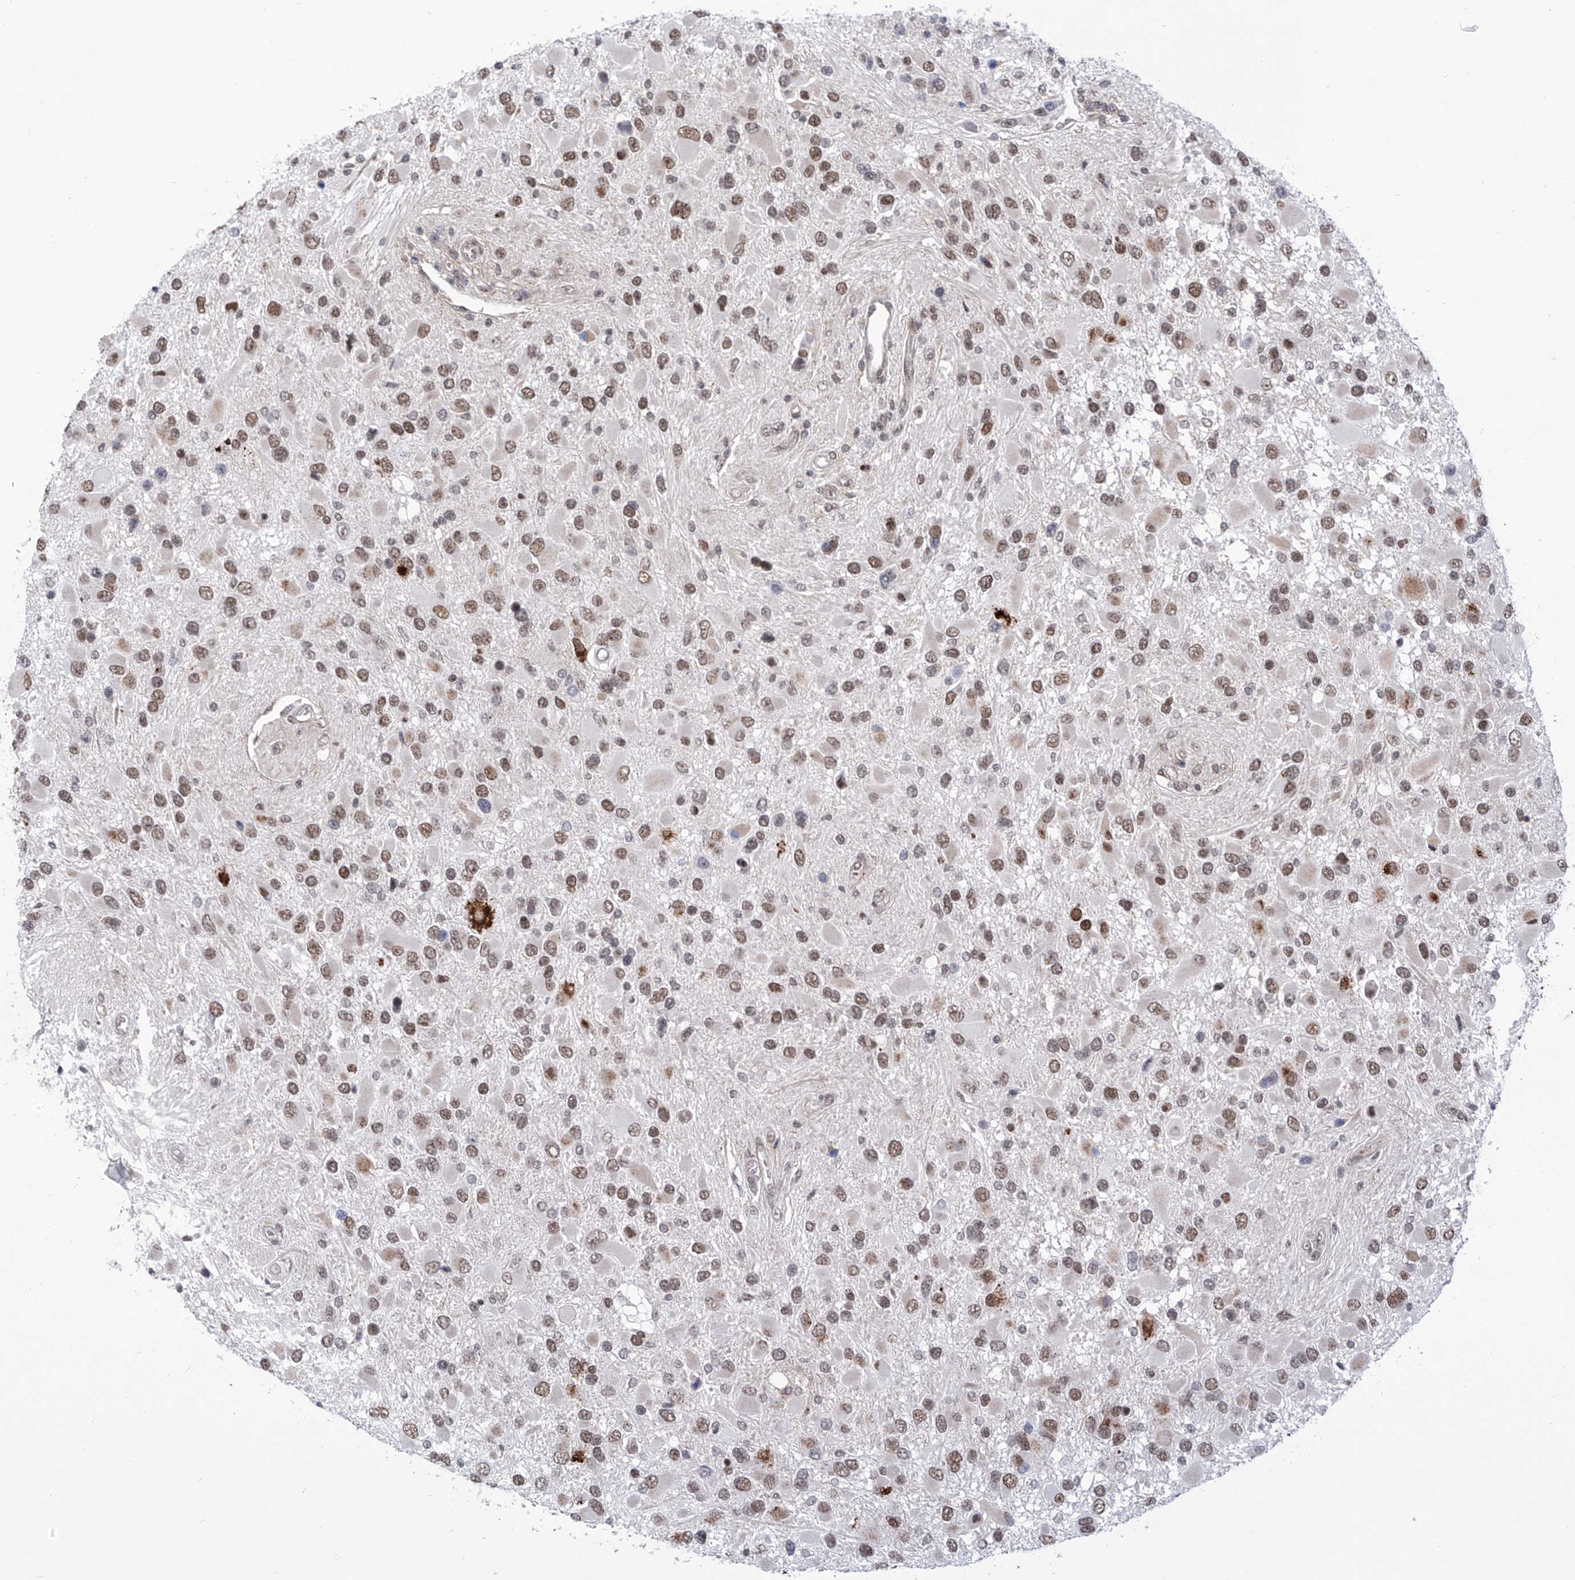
{"staining": {"intensity": "moderate", "quantity": ">75%", "location": "nuclear"}, "tissue": "glioma", "cell_type": "Tumor cells", "image_type": "cancer", "snomed": [{"axis": "morphology", "description": "Glioma, malignant, High grade"}, {"axis": "topography", "description": "Brain"}], "caption": "Immunohistochemical staining of malignant glioma (high-grade) exhibits moderate nuclear protein positivity in about >75% of tumor cells. The protein of interest is stained brown, and the nuclei are stained in blue (DAB (3,3'-diaminobenzidine) IHC with brightfield microscopy, high magnification).", "gene": "CEP290", "patient": {"sex": "male", "age": 53}}